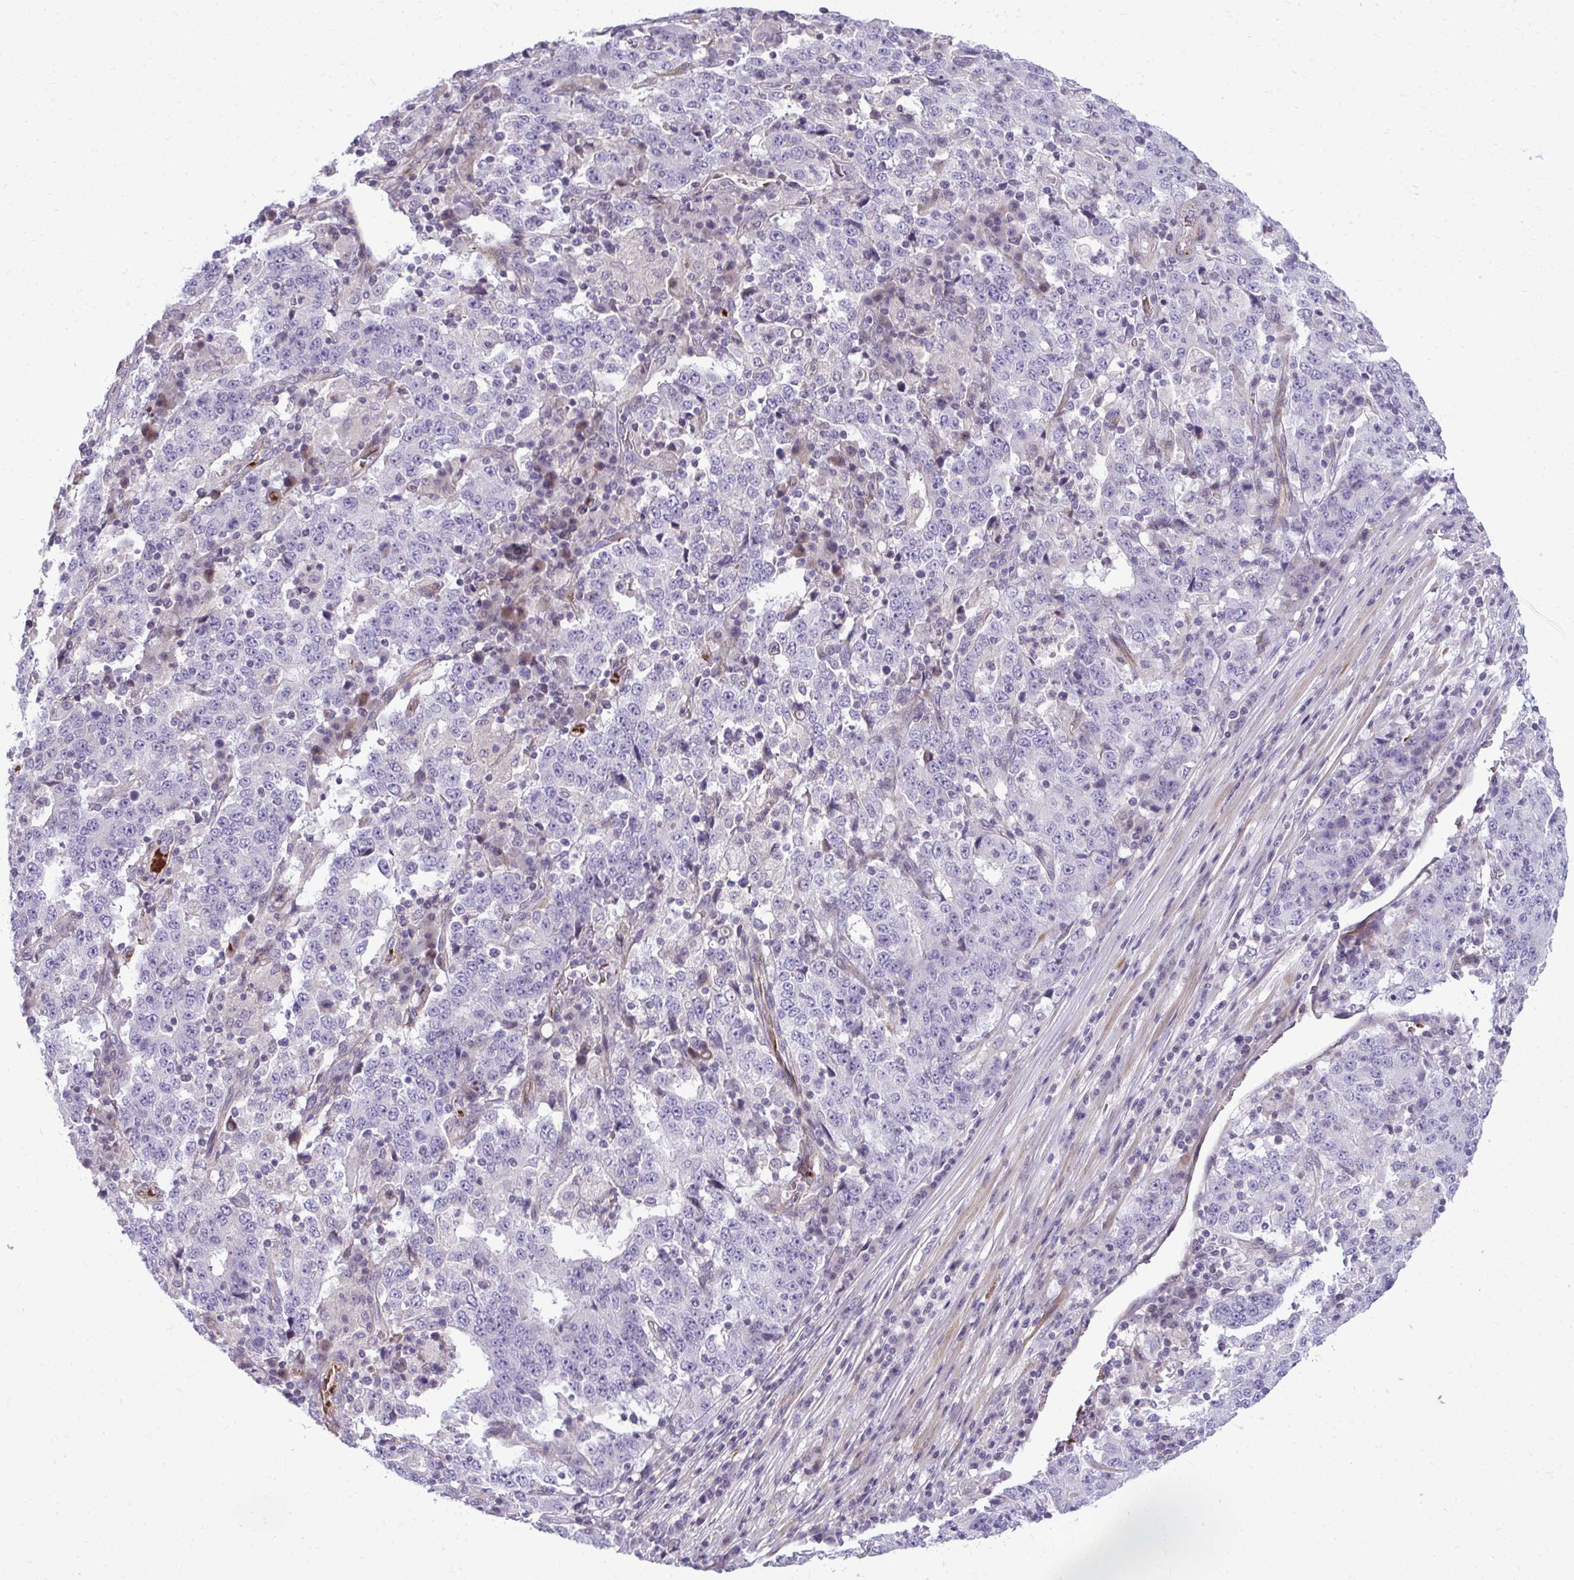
{"staining": {"intensity": "negative", "quantity": "none", "location": "none"}, "tissue": "stomach cancer", "cell_type": "Tumor cells", "image_type": "cancer", "snomed": [{"axis": "morphology", "description": "Adenocarcinoma, NOS"}, {"axis": "topography", "description": "Stomach"}], "caption": "This is a image of immunohistochemistry (IHC) staining of stomach cancer, which shows no staining in tumor cells. The staining was performed using DAB (3,3'-diaminobenzidine) to visualize the protein expression in brown, while the nuclei were stained in blue with hematoxylin (Magnification: 20x).", "gene": "SLC14A1", "patient": {"sex": "male", "age": 59}}